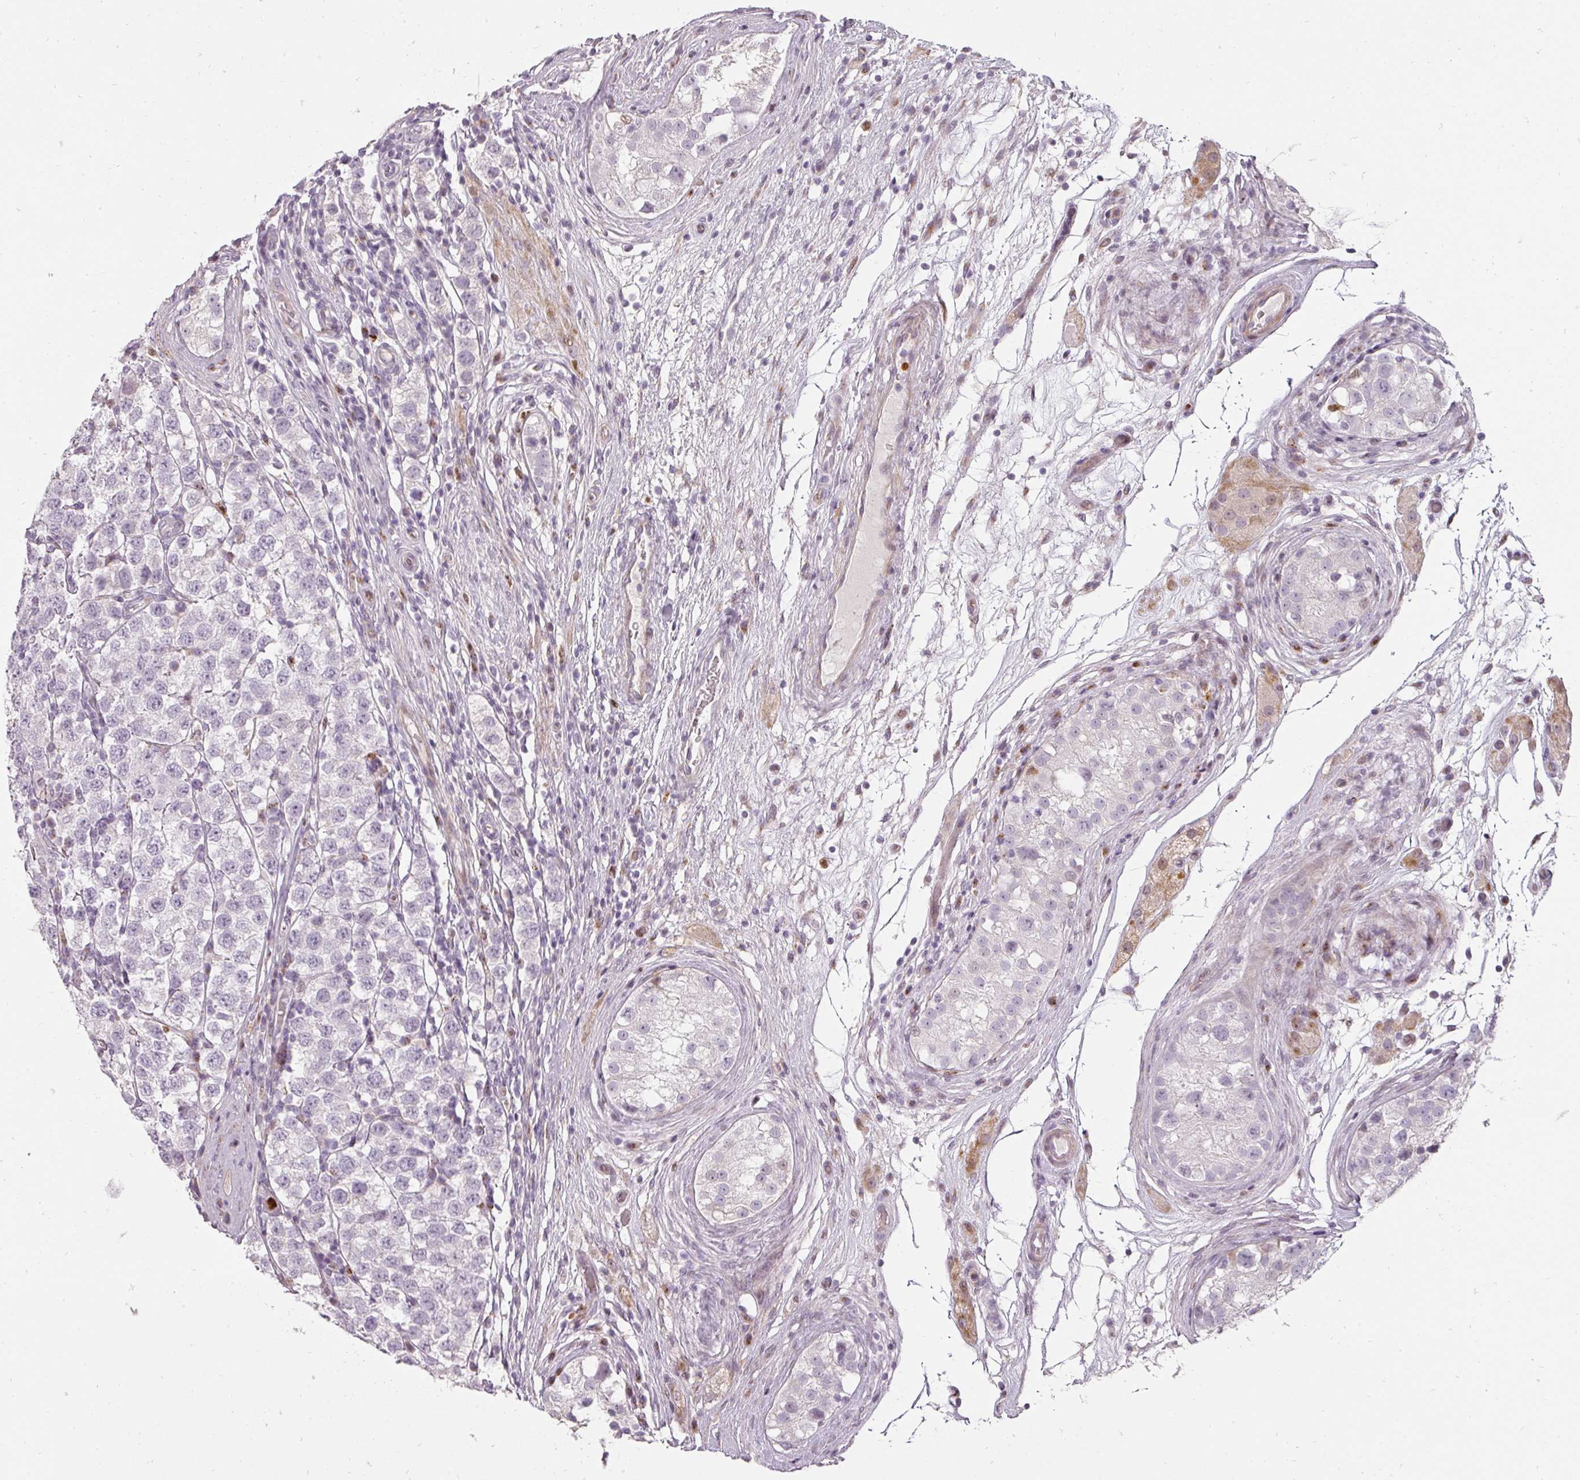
{"staining": {"intensity": "negative", "quantity": "none", "location": "none"}, "tissue": "testis cancer", "cell_type": "Tumor cells", "image_type": "cancer", "snomed": [{"axis": "morphology", "description": "Seminoma, NOS"}, {"axis": "topography", "description": "Testis"}], "caption": "A histopathology image of testis cancer stained for a protein exhibits no brown staining in tumor cells. The staining is performed using DAB (3,3'-diaminobenzidine) brown chromogen with nuclei counter-stained in using hematoxylin.", "gene": "BIK", "patient": {"sex": "male", "age": 34}}